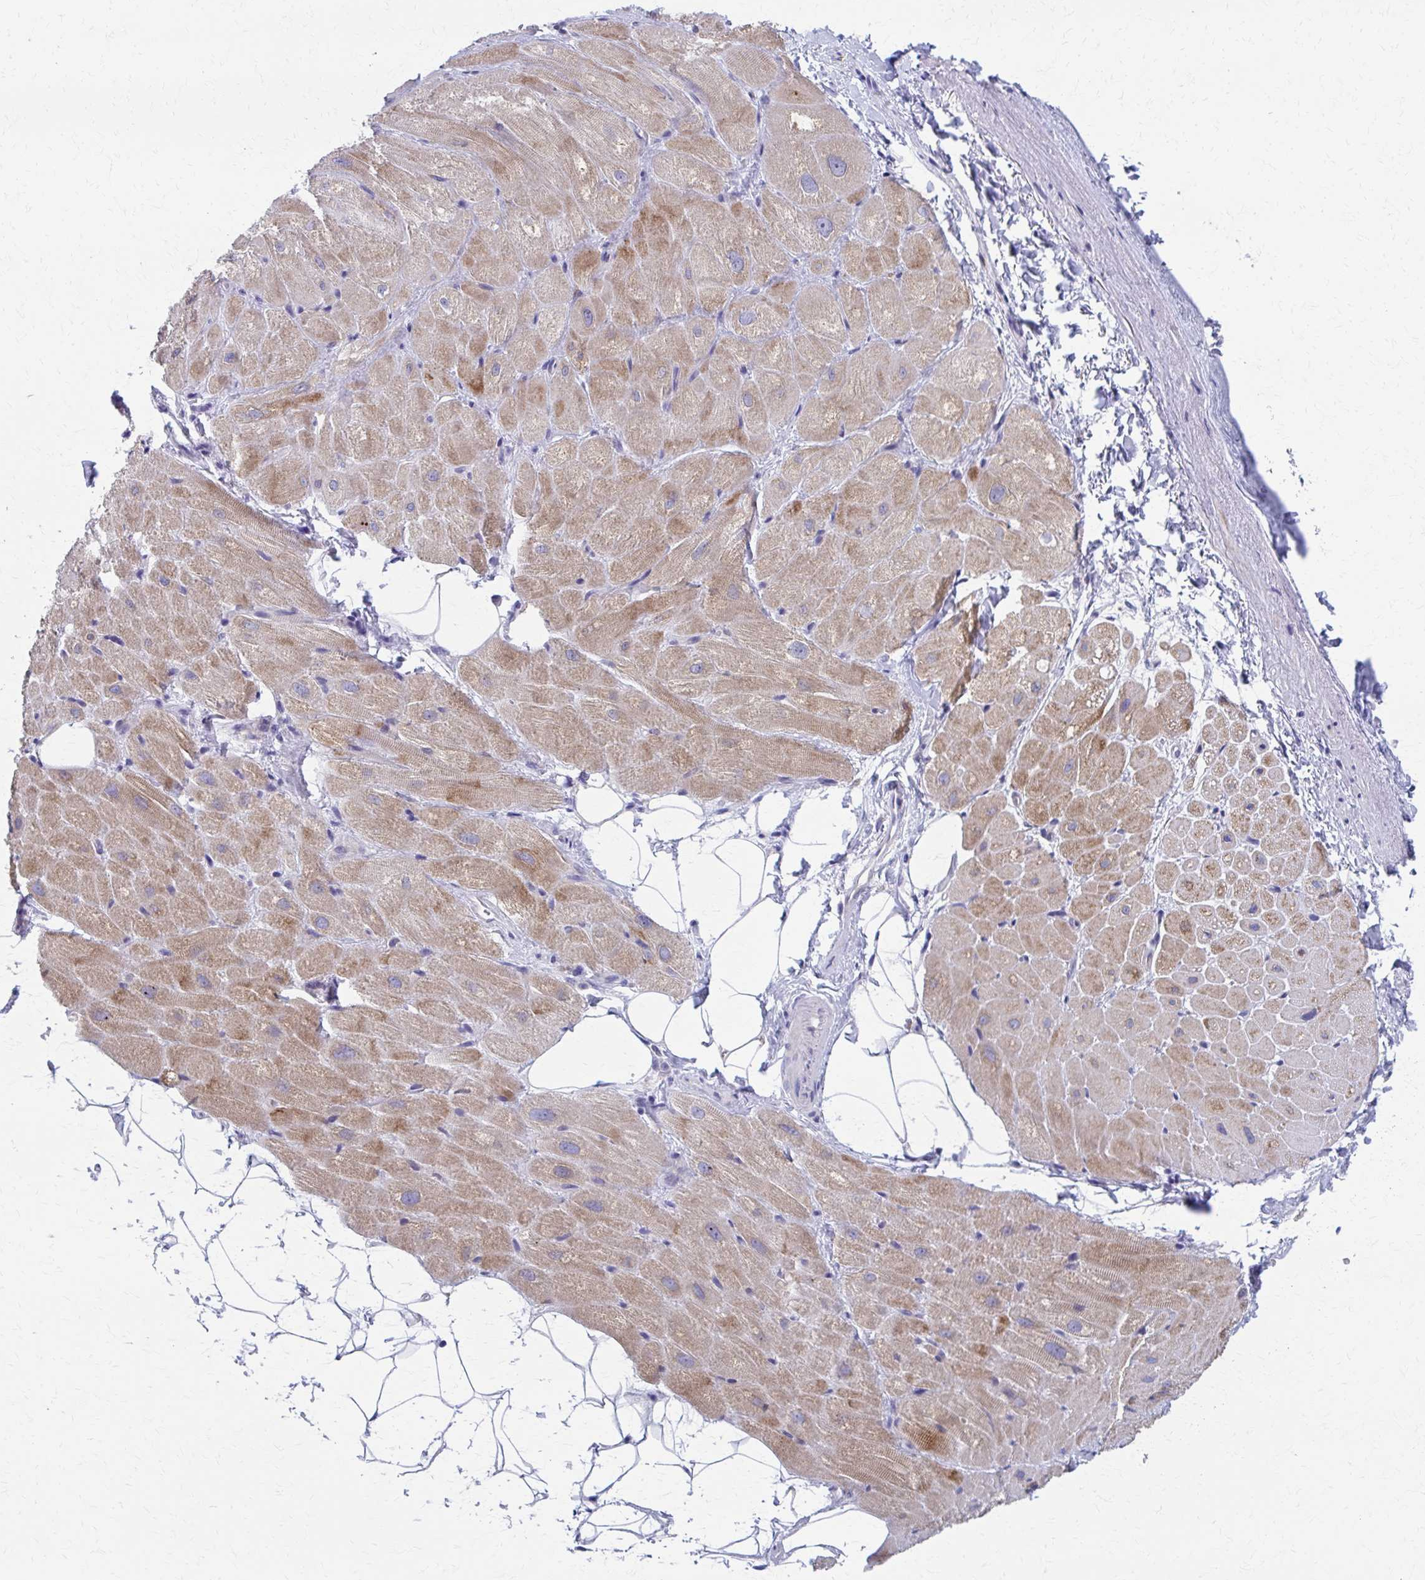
{"staining": {"intensity": "moderate", "quantity": ">75%", "location": "cytoplasmic/membranous"}, "tissue": "heart muscle", "cell_type": "Cardiomyocytes", "image_type": "normal", "snomed": [{"axis": "morphology", "description": "Normal tissue, NOS"}, {"axis": "topography", "description": "Heart"}], "caption": "Approximately >75% of cardiomyocytes in normal heart muscle show moderate cytoplasmic/membranous protein staining as visualized by brown immunohistochemical staining.", "gene": "SPATS2L", "patient": {"sex": "male", "age": 62}}